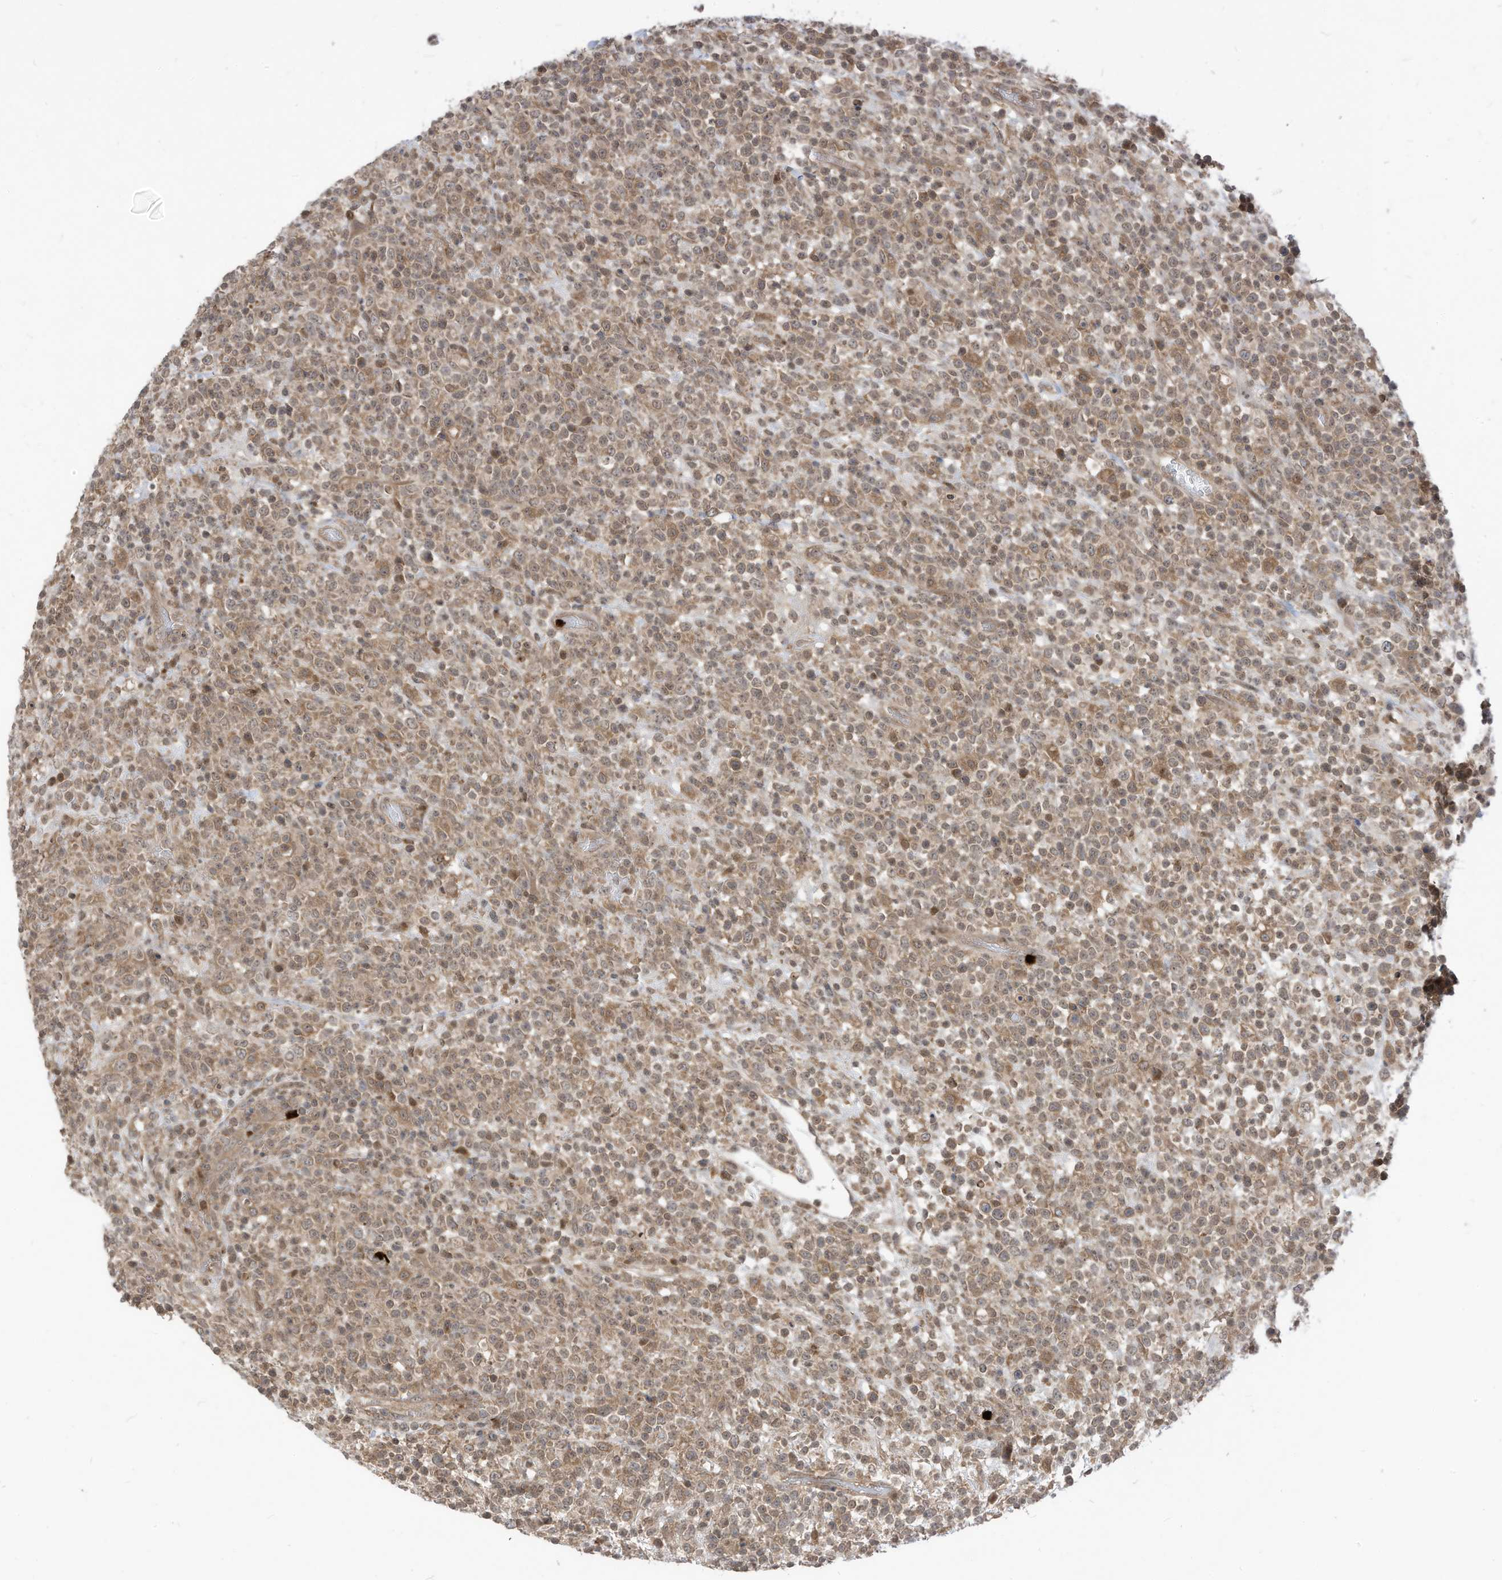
{"staining": {"intensity": "weak", "quantity": ">75%", "location": "cytoplasmic/membranous"}, "tissue": "lymphoma", "cell_type": "Tumor cells", "image_type": "cancer", "snomed": [{"axis": "morphology", "description": "Malignant lymphoma, non-Hodgkin's type, High grade"}, {"axis": "topography", "description": "Colon"}], "caption": "Immunohistochemistry histopathology image of neoplastic tissue: human high-grade malignant lymphoma, non-Hodgkin's type stained using immunohistochemistry (IHC) reveals low levels of weak protein expression localized specifically in the cytoplasmic/membranous of tumor cells, appearing as a cytoplasmic/membranous brown color.", "gene": "CNKSR1", "patient": {"sex": "female", "age": 53}}